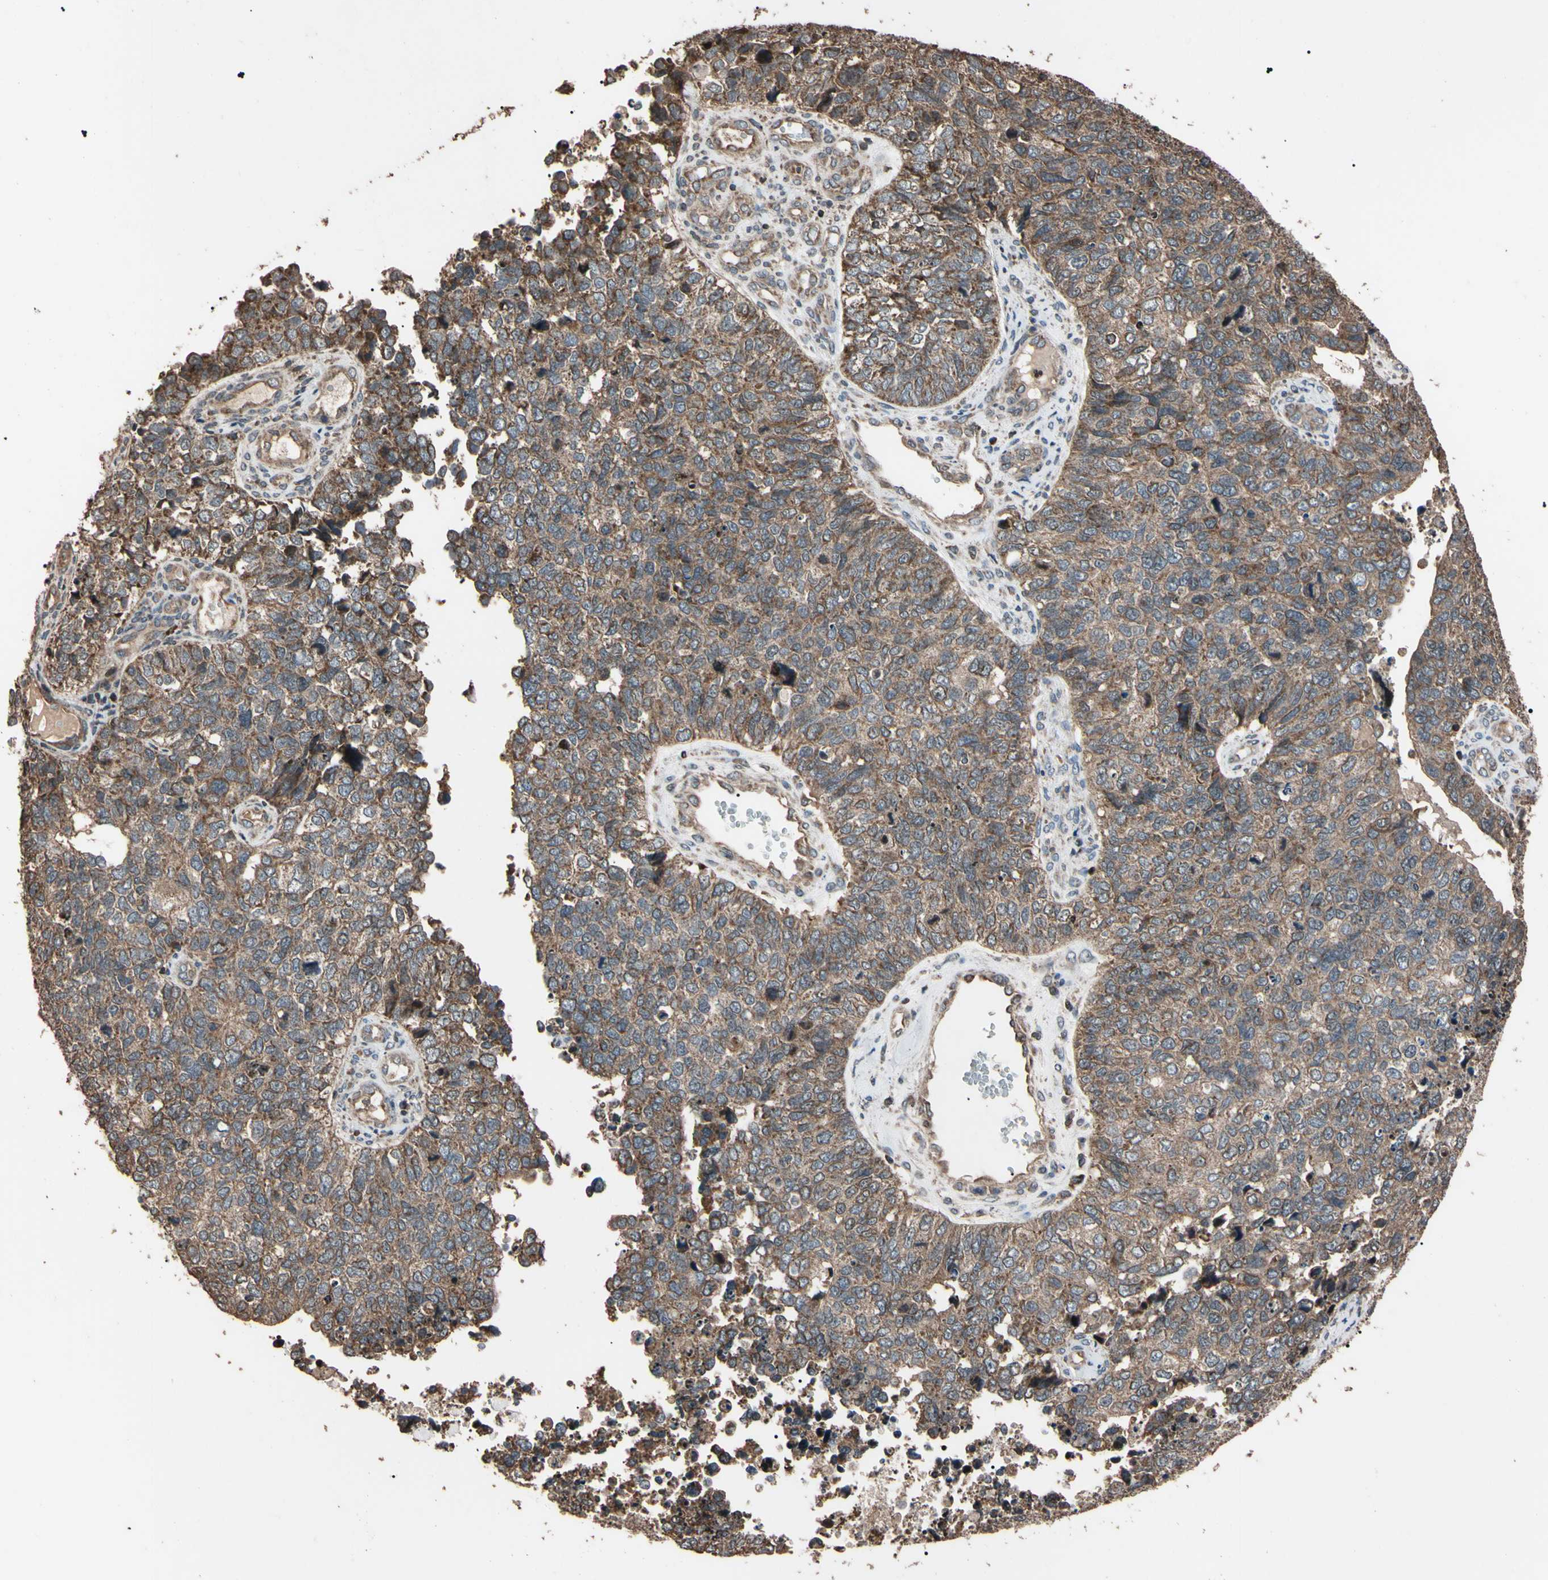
{"staining": {"intensity": "weak", "quantity": ">75%", "location": "cytoplasmic/membranous"}, "tissue": "cervical cancer", "cell_type": "Tumor cells", "image_type": "cancer", "snomed": [{"axis": "morphology", "description": "Squamous cell carcinoma, NOS"}, {"axis": "topography", "description": "Cervix"}], "caption": "Weak cytoplasmic/membranous expression is identified in approximately >75% of tumor cells in cervical cancer (squamous cell carcinoma).", "gene": "TNFRSF1A", "patient": {"sex": "female", "age": 63}}